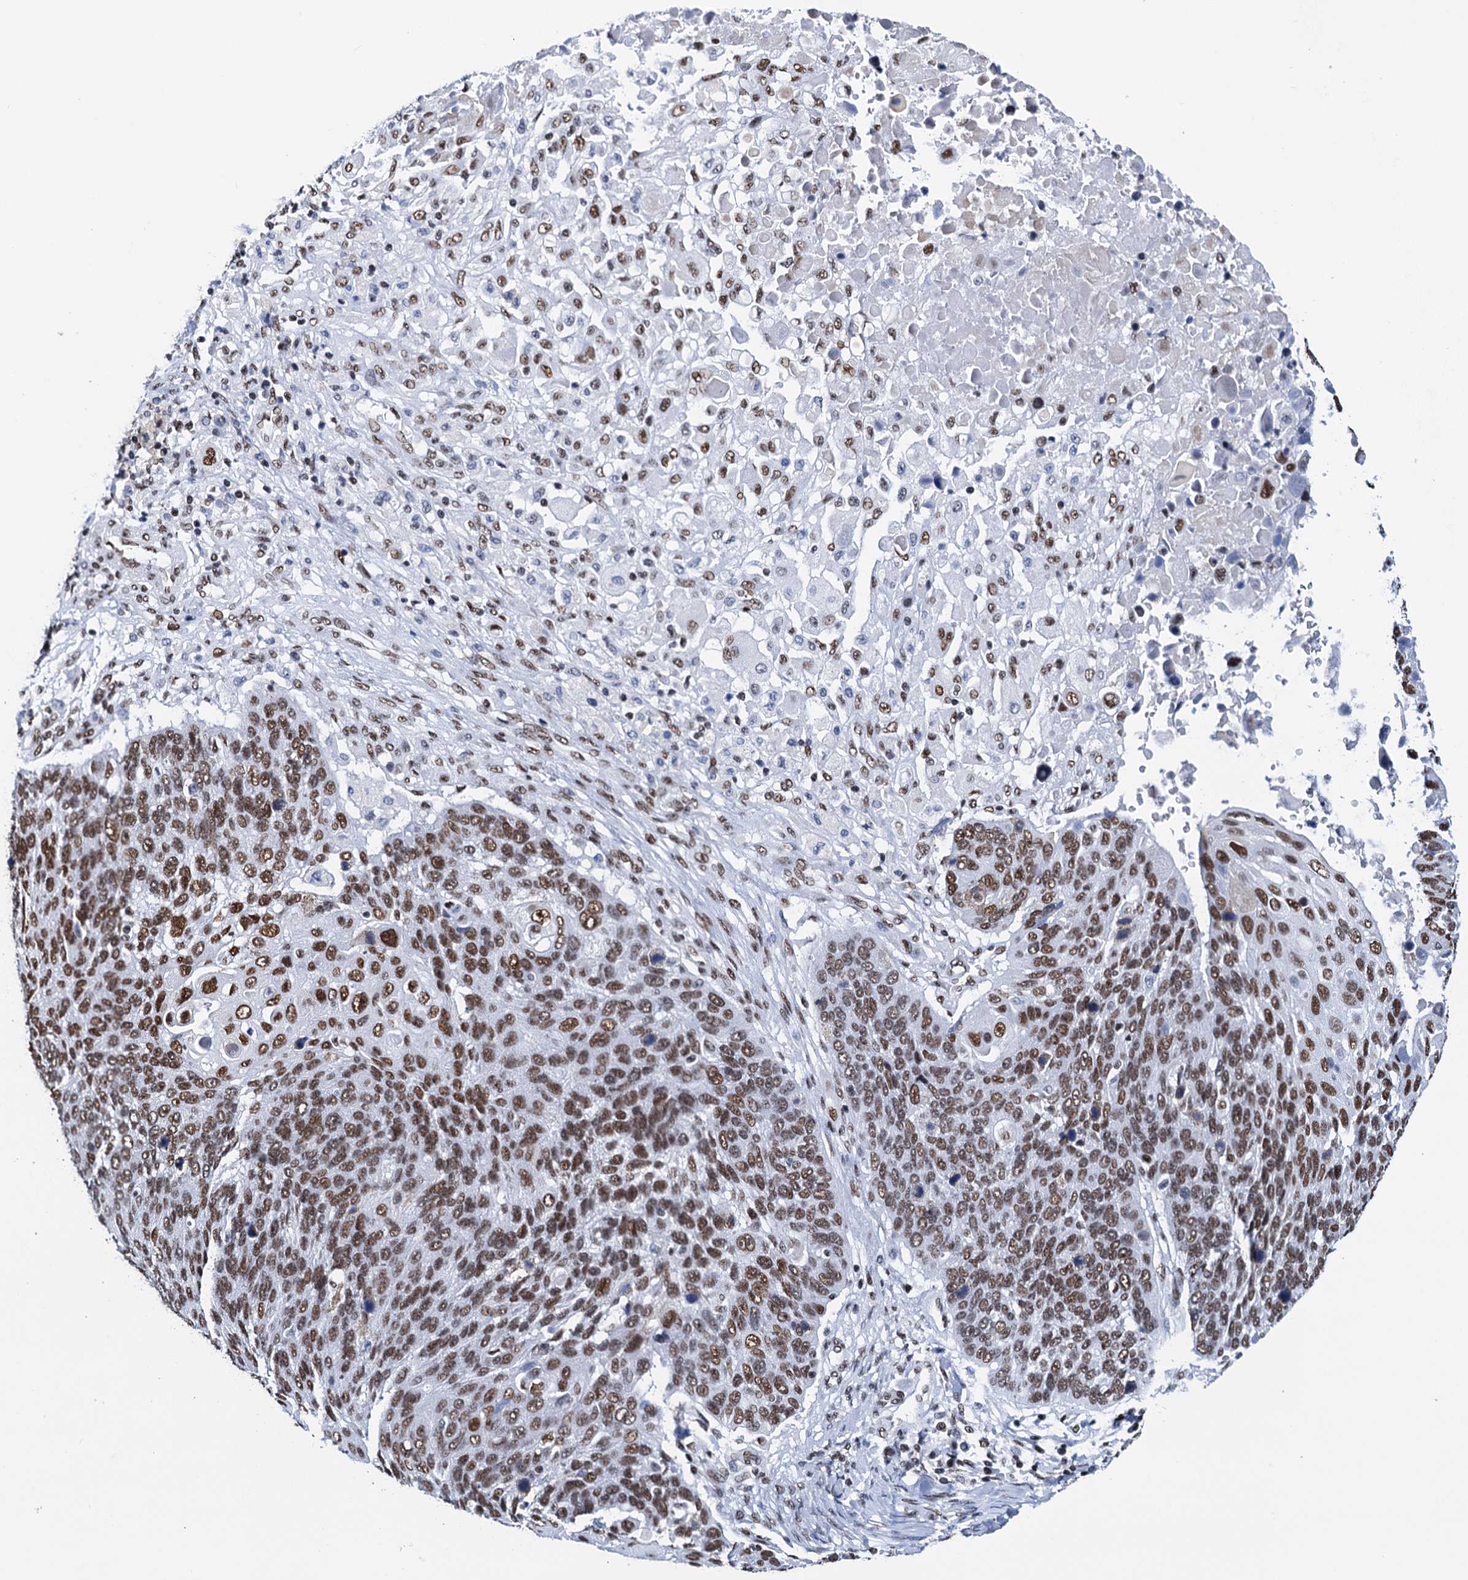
{"staining": {"intensity": "moderate", "quantity": ">75%", "location": "nuclear"}, "tissue": "lung cancer", "cell_type": "Tumor cells", "image_type": "cancer", "snomed": [{"axis": "morphology", "description": "Squamous cell carcinoma, NOS"}, {"axis": "topography", "description": "Lung"}], "caption": "Lung cancer tissue displays moderate nuclear positivity in approximately >75% of tumor cells (IHC, brightfield microscopy, high magnification).", "gene": "SLTM", "patient": {"sex": "male", "age": 66}}